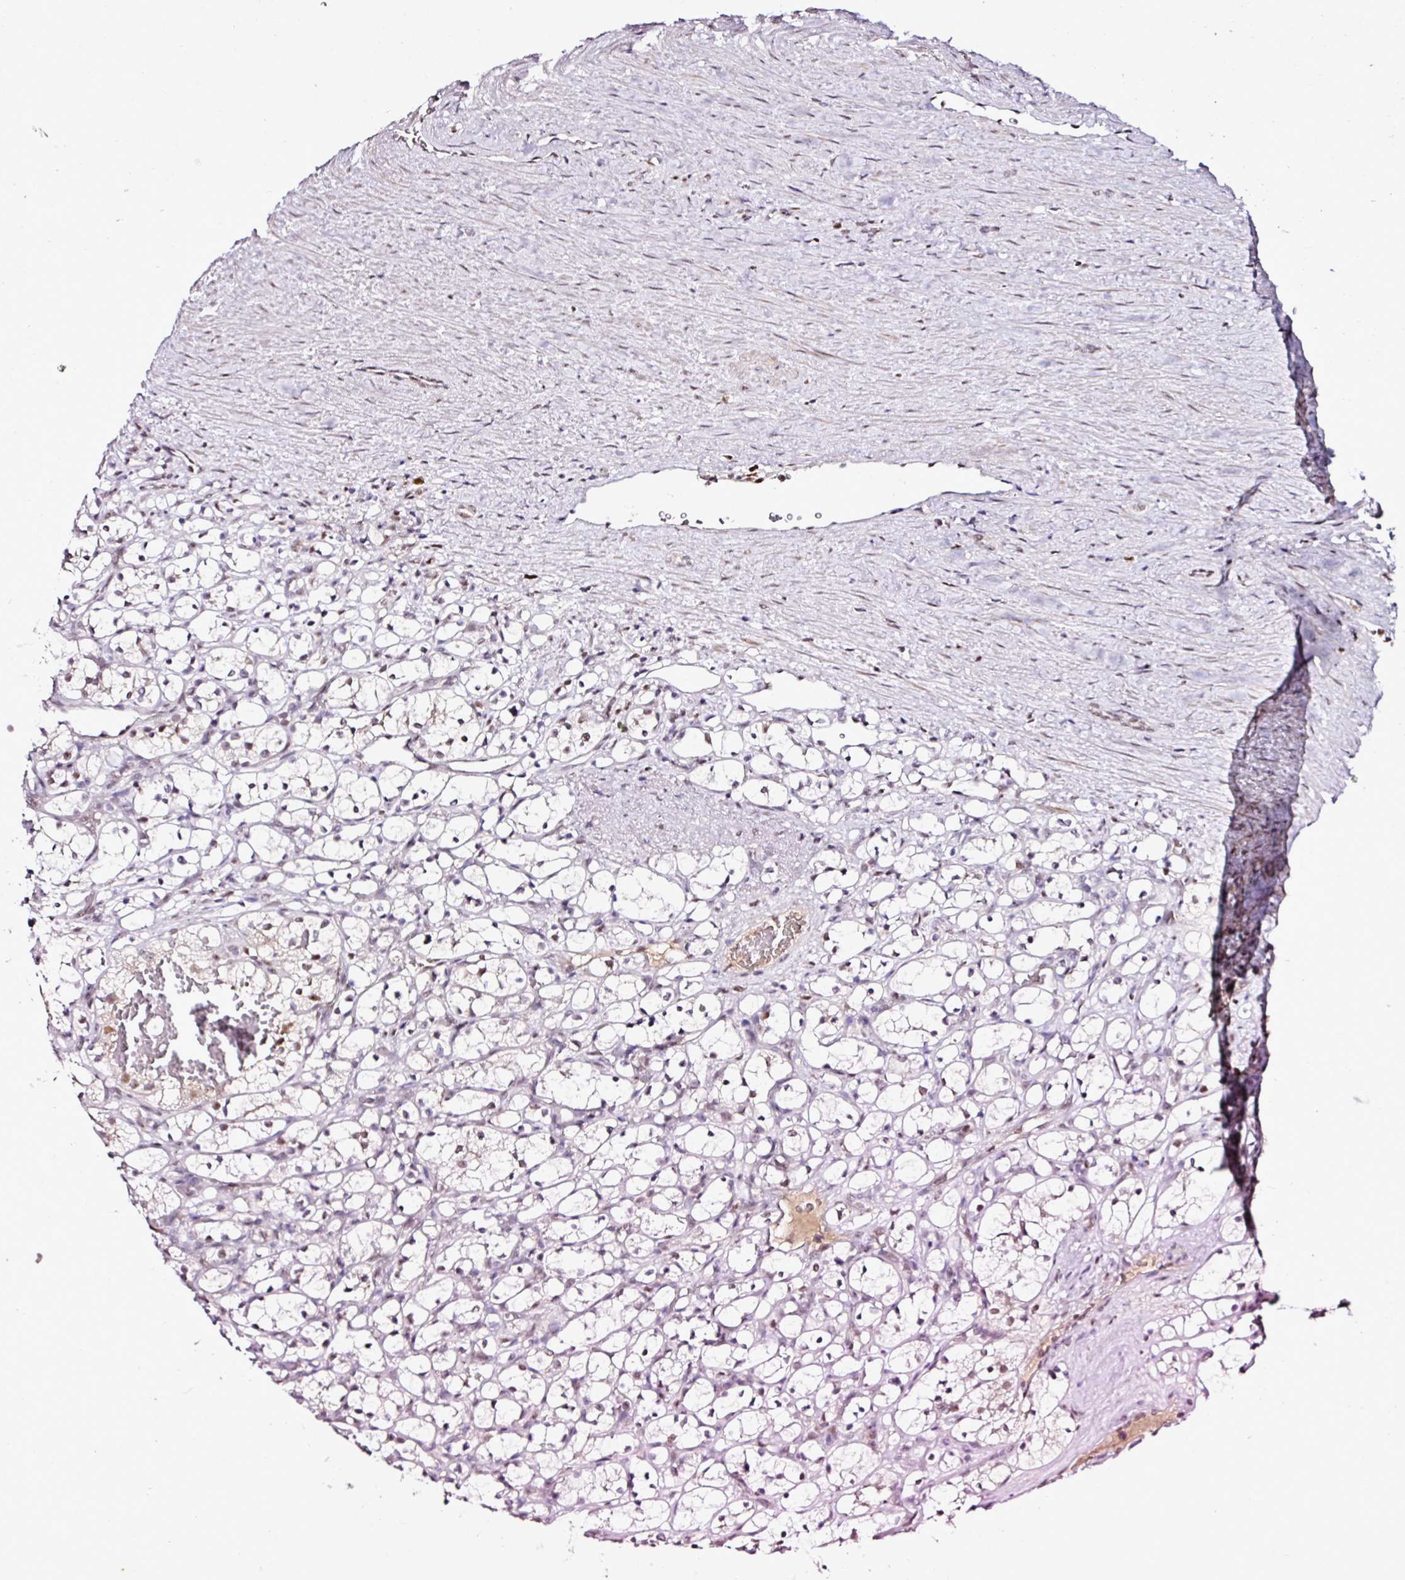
{"staining": {"intensity": "negative", "quantity": "none", "location": "none"}, "tissue": "renal cancer", "cell_type": "Tumor cells", "image_type": "cancer", "snomed": [{"axis": "morphology", "description": "Adenocarcinoma, NOS"}, {"axis": "topography", "description": "Kidney"}], "caption": "An image of adenocarcinoma (renal) stained for a protein displays no brown staining in tumor cells.", "gene": "KLF16", "patient": {"sex": "female", "age": 69}}